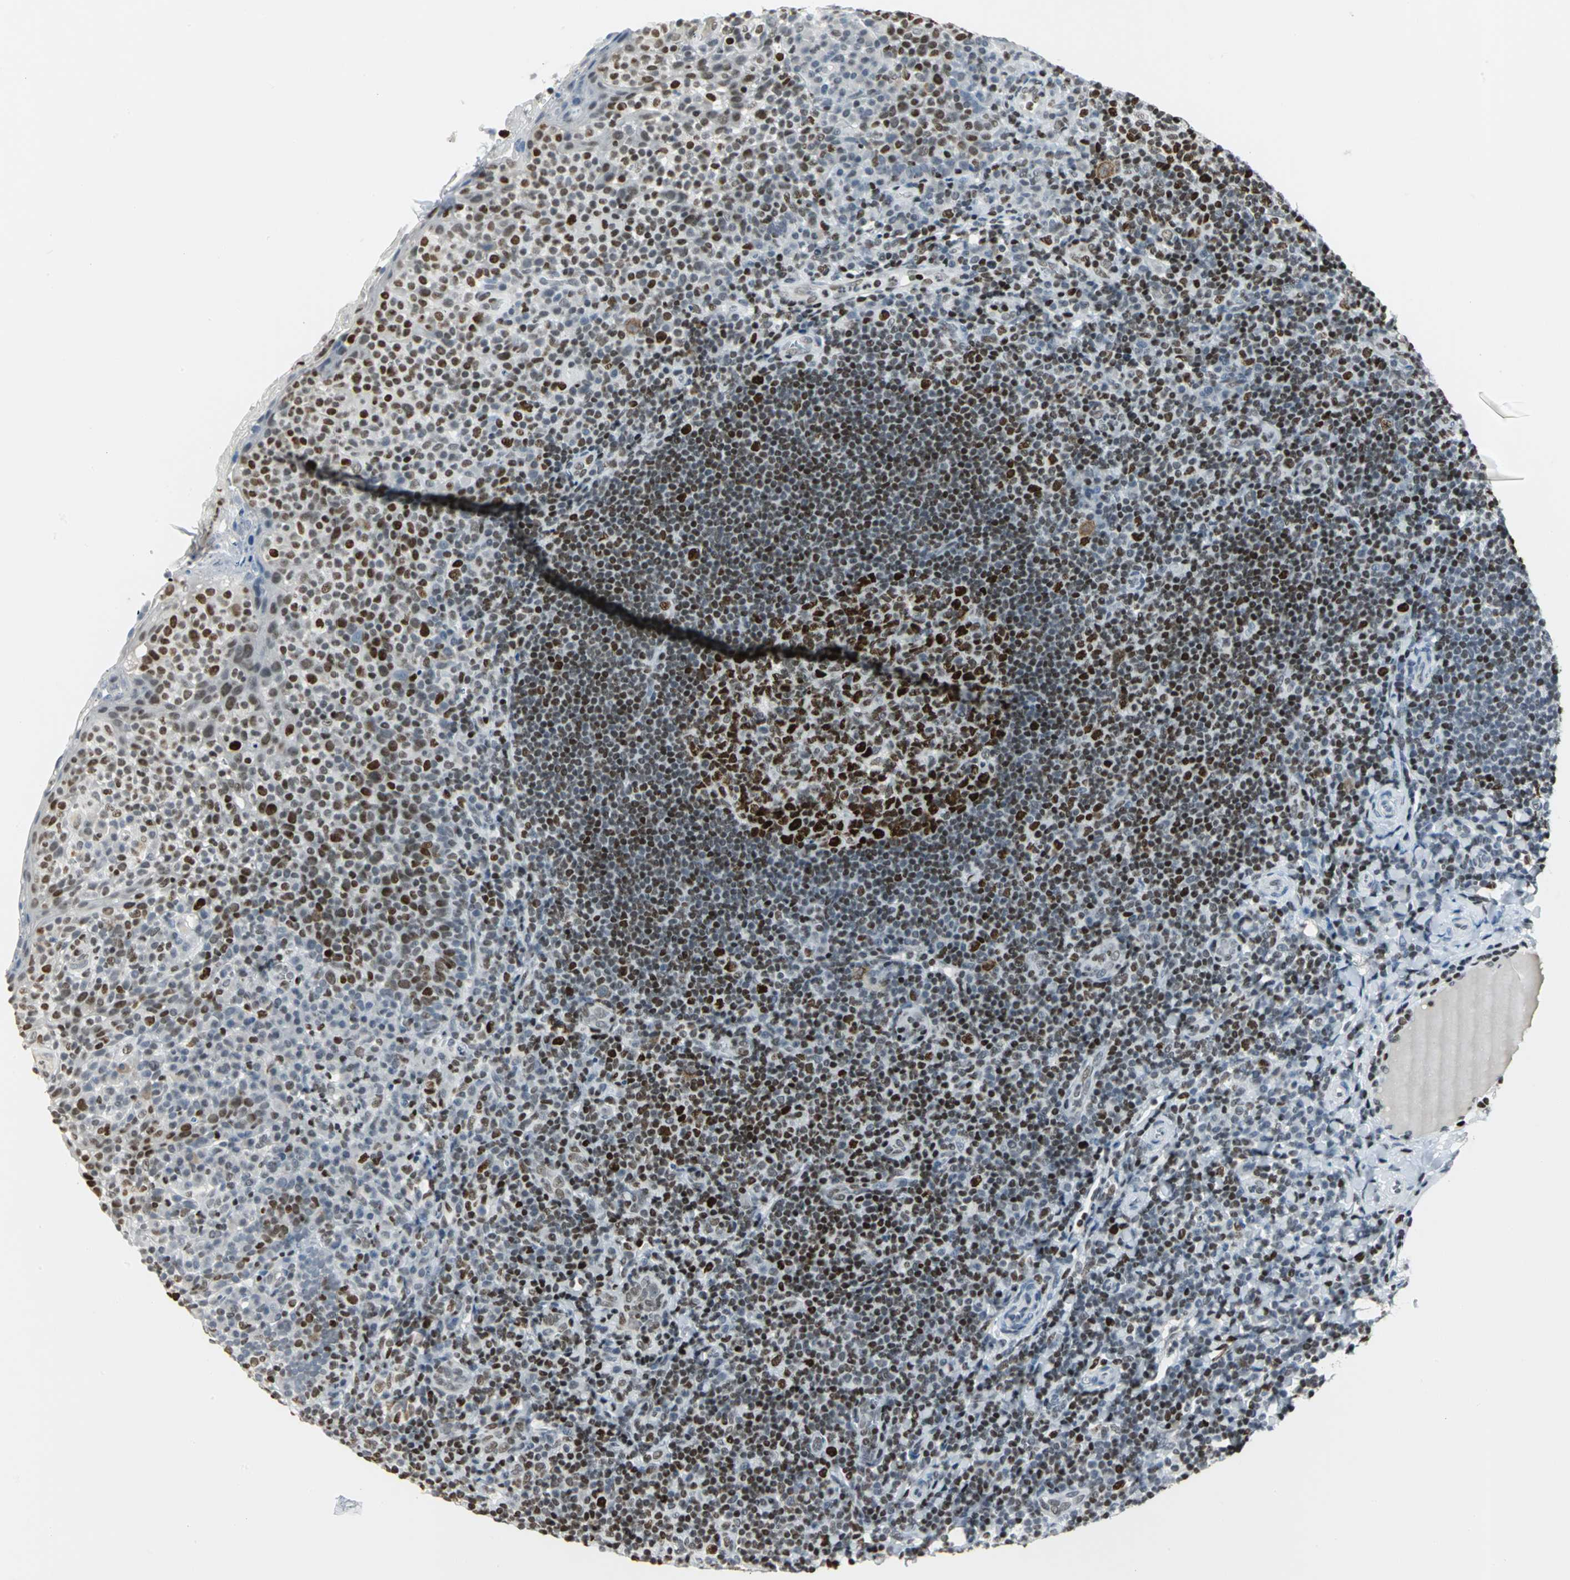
{"staining": {"intensity": "strong", "quantity": ">75%", "location": "nuclear"}, "tissue": "tonsil", "cell_type": "Germinal center cells", "image_type": "normal", "snomed": [{"axis": "morphology", "description": "Normal tissue, NOS"}, {"axis": "topography", "description": "Tonsil"}], "caption": "Approximately >75% of germinal center cells in normal tonsil display strong nuclear protein staining as visualized by brown immunohistochemical staining.", "gene": "HNRNPD", "patient": {"sex": "male", "age": 17}}